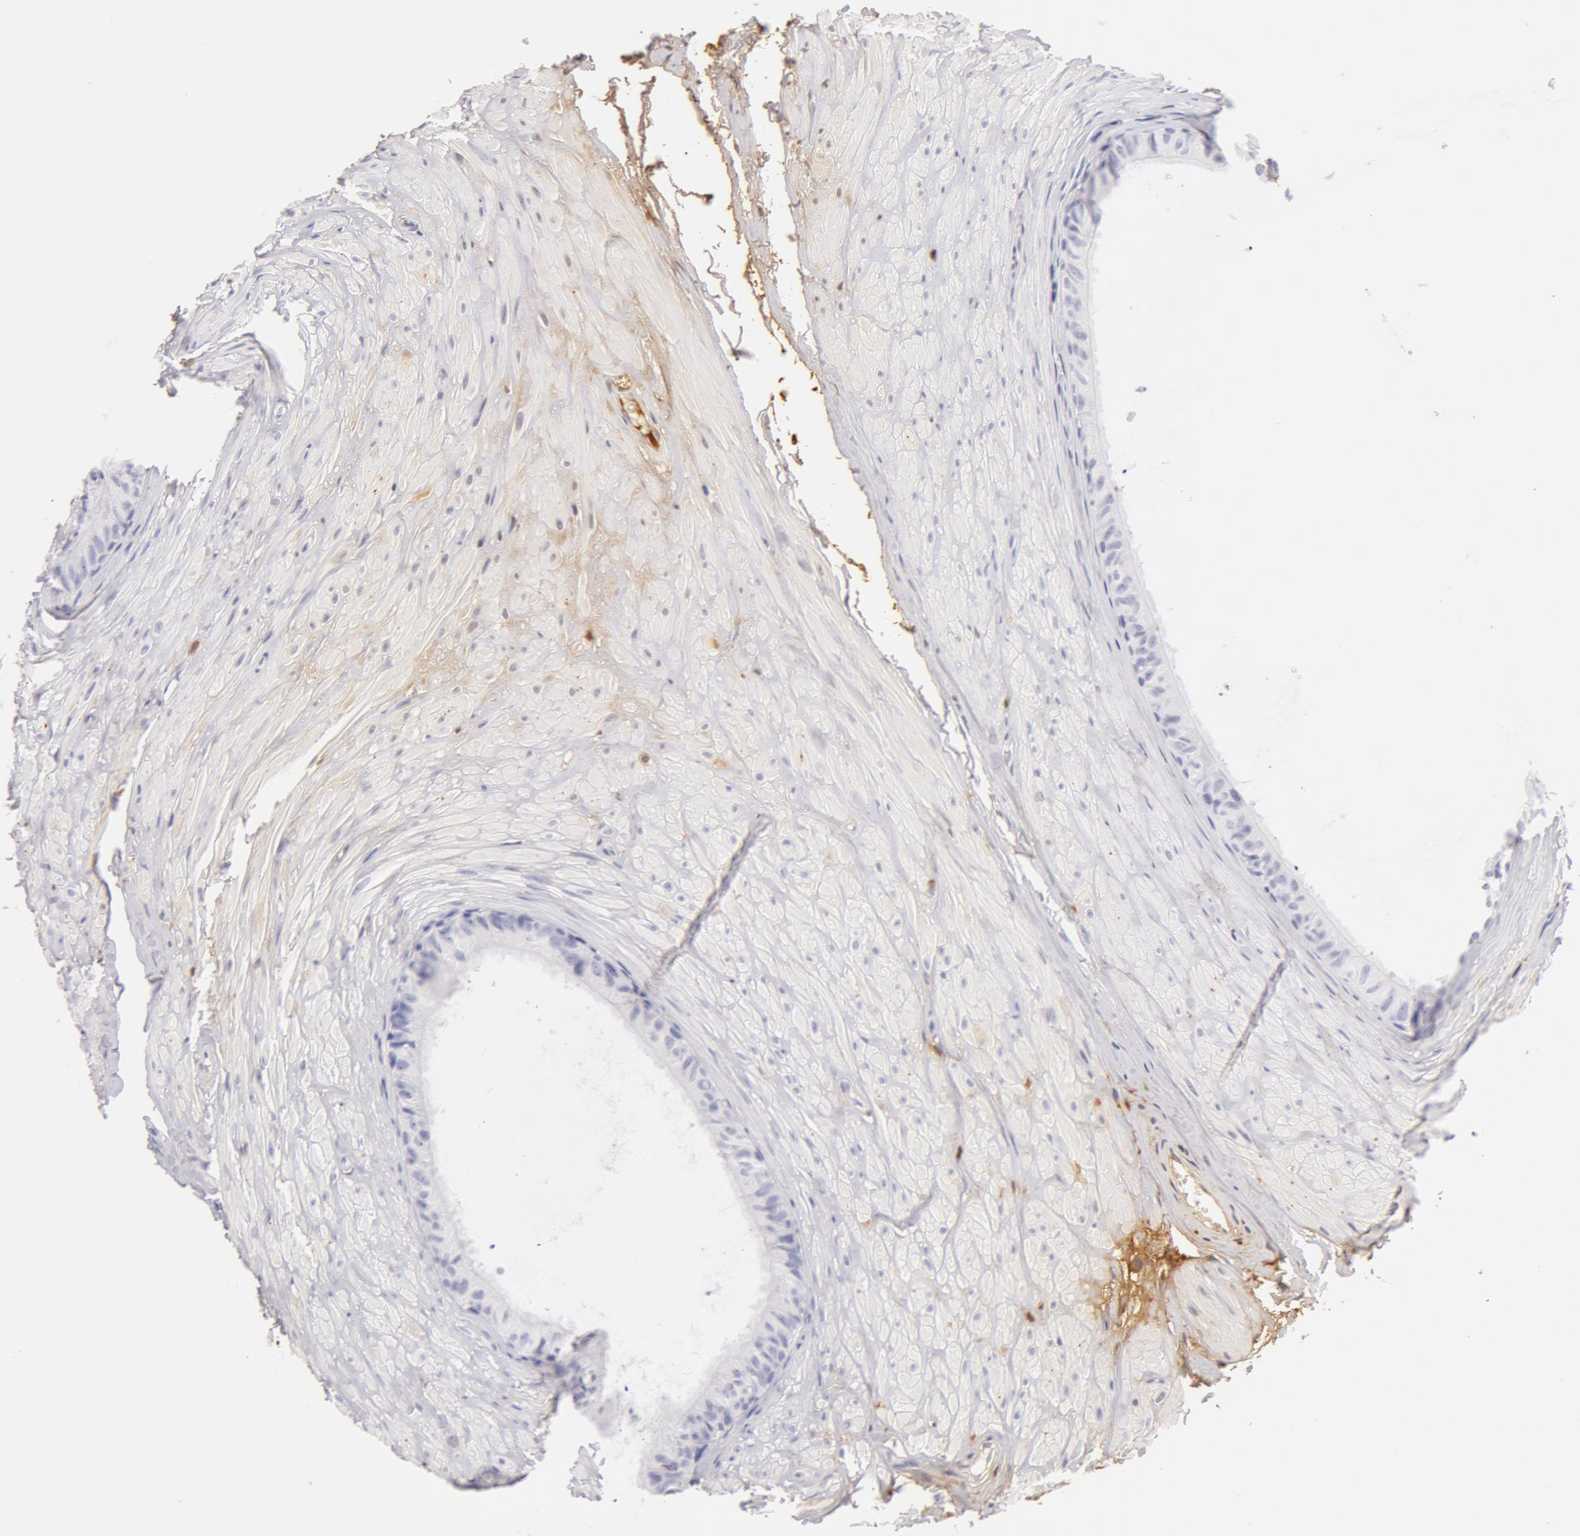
{"staining": {"intensity": "negative", "quantity": "none", "location": "none"}, "tissue": "epididymis", "cell_type": "Glandular cells", "image_type": "normal", "snomed": [{"axis": "morphology", "description": "Normal tissue, NOS"}, {"axis": "topography", "description": "Epididymis"}], "caption": "Epididymis stained for a protein using immunohistochemistry (IHC) demonstrates no staining glandular cells.", "gene": "AHSG", "patient": {"sex": "male", "age": 52}}